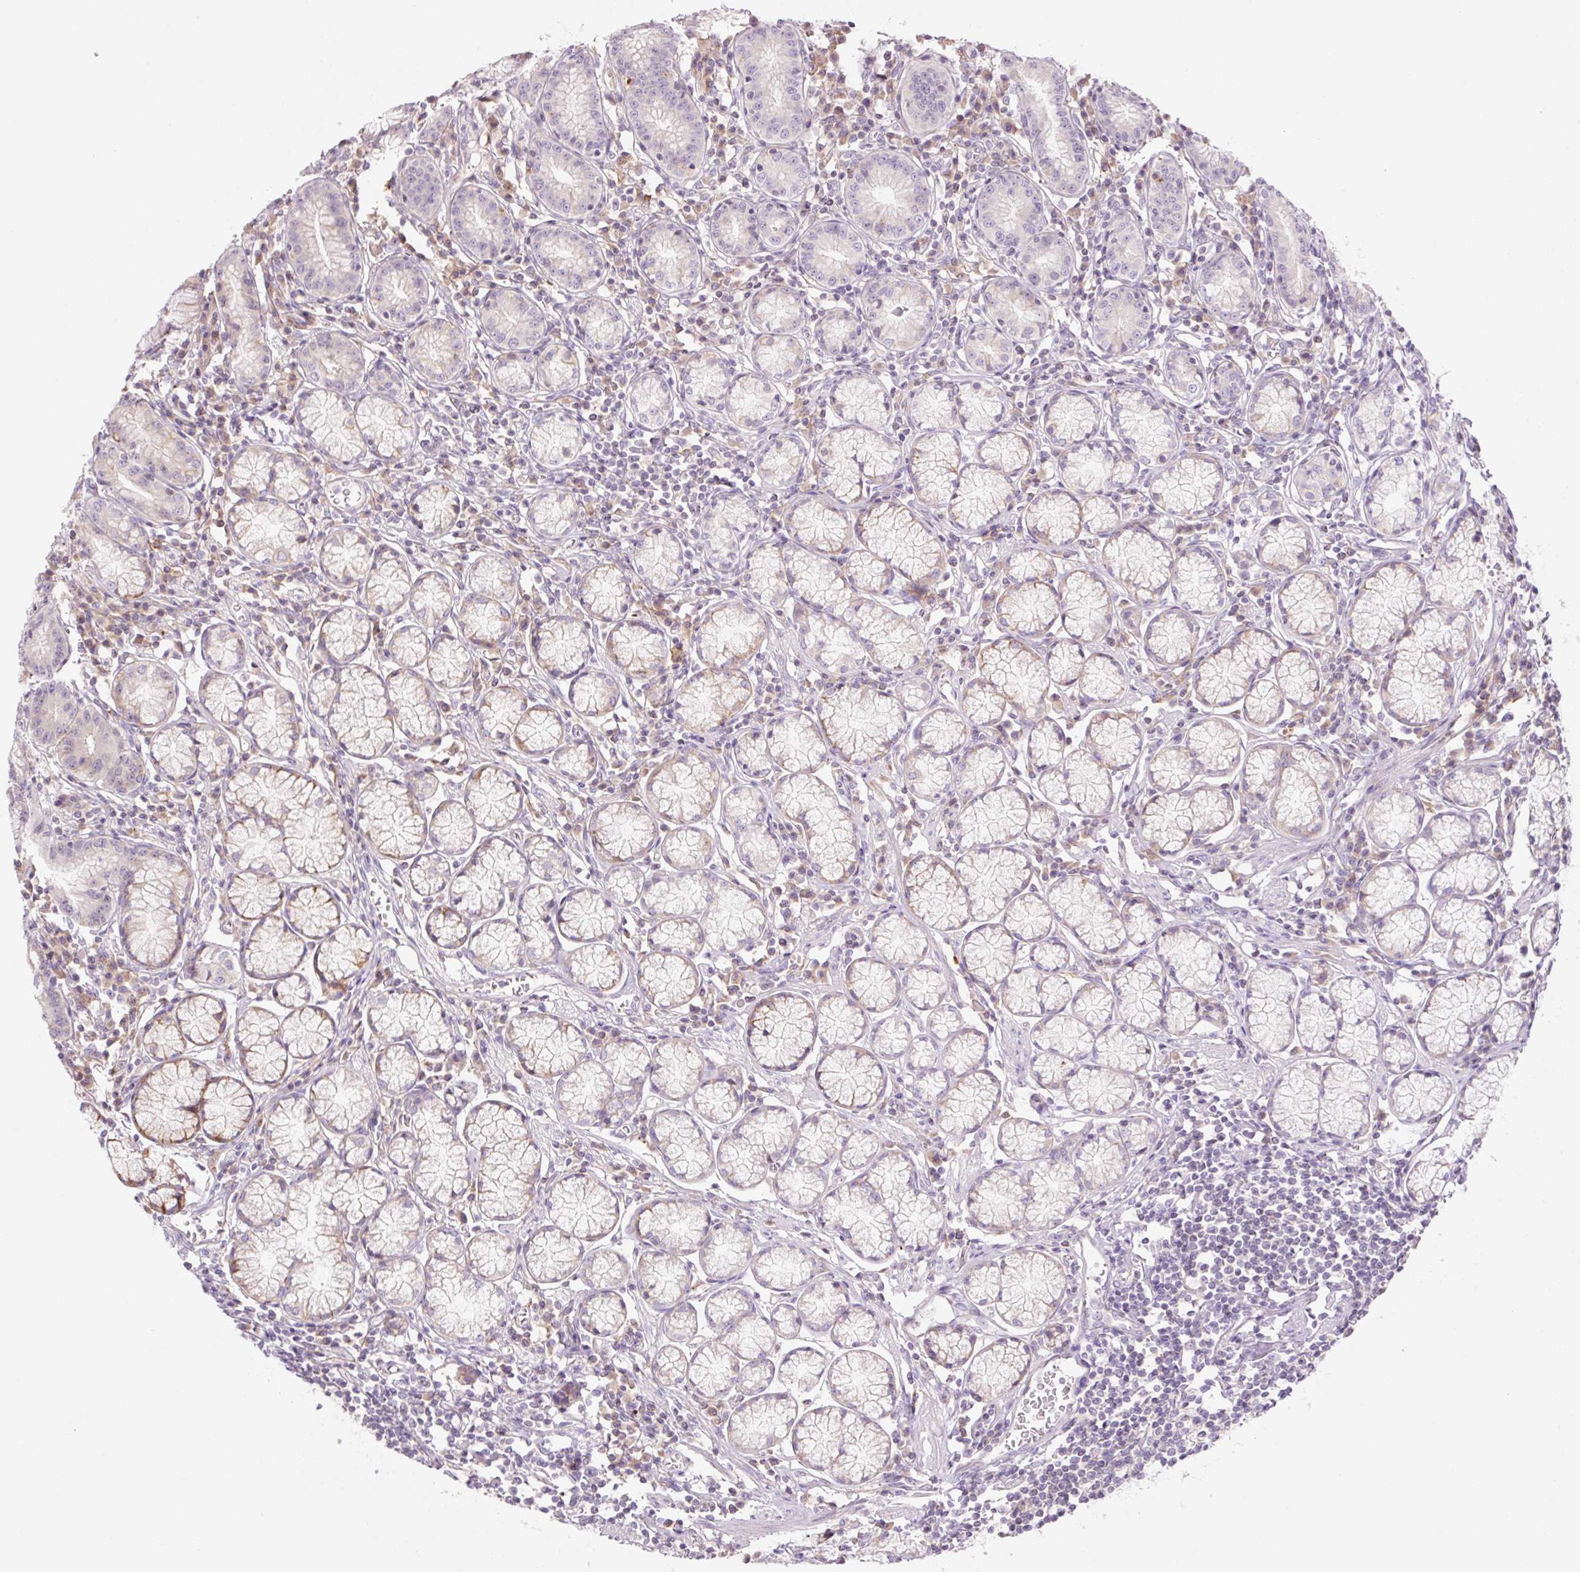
{"staining": {"intensity": "moderate", "quantity": "<25%", "location": "cytoplasmic/membranous"}, "tissue": "stomach", "cell_type": "Glandular cells", "image_type": "normal", "snomed": [{"axis": "morphology", "description": "Normal tissue, NOS"}, {"axis": "topography", "description": "Stomach"}], "caption": "Glandular cells reveal low levels of moderate cytoplasmic/membranous staining in about <25% of cells in benign human stomach.", "gene": "GRID2", "patient": {"sex": "male", "age": 55}}